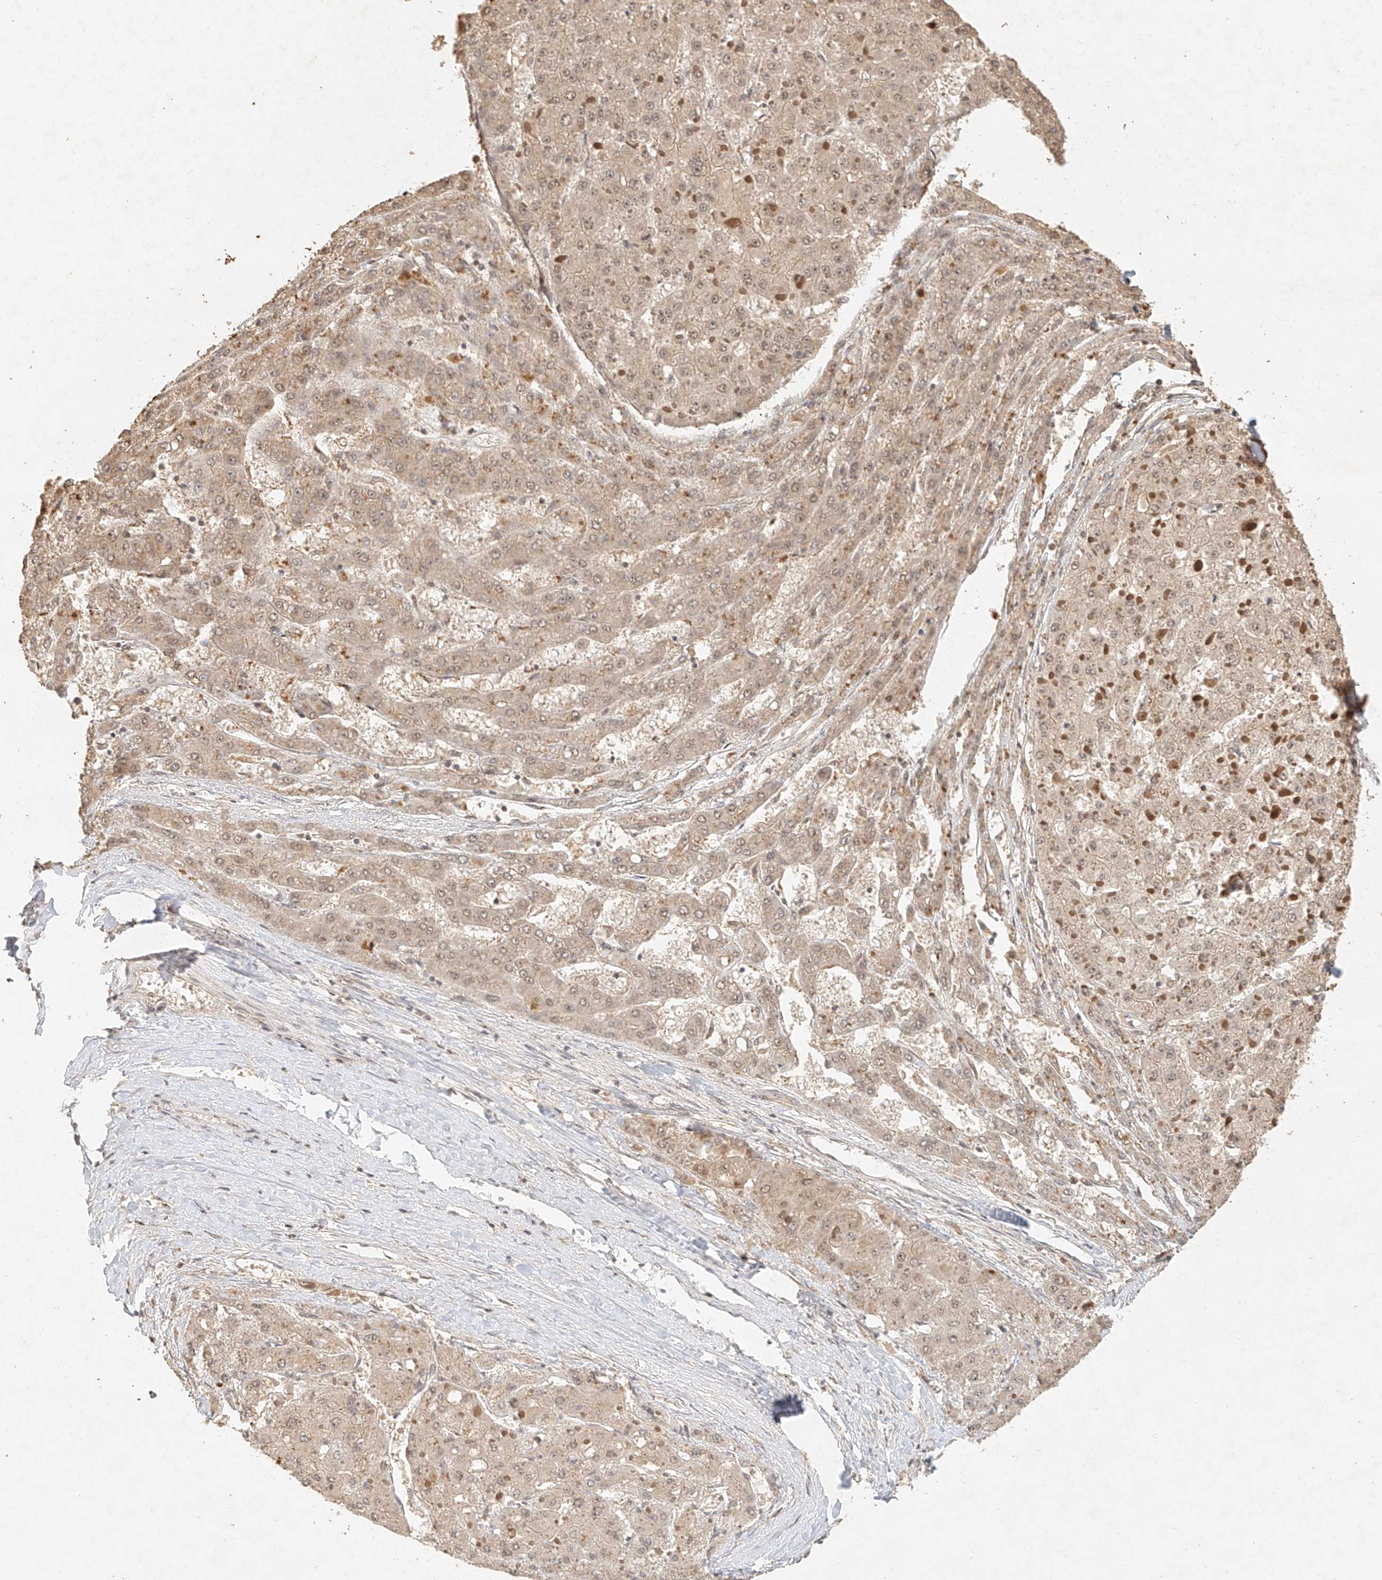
{"staining": {"intensity": "weak", "quantity": ">75%", "location": "cytoplasmic/membranous,nuclear"}, "tissue": "liver cancer", "cell_type": "Tumor cells", "image_type": "cancer", "snomed": [{"axis": "morphology", "description": "Carcinoma, Hepatocellular, NOS"}, {"axis": "topography", "description": "Liver"}], "caption": "IHC staining of liver hepatocellular carcinoma, which reveals low levels of weak cytoplasmic/membranous and nuclear expression in approximately >75% of tumor cells indicating weak cytoplasmic/membranous and nuclear protein staining. The staining was performed using DAB (brown) for protein detection and nuclei were counterstained in hematoxylin (blue).", "gene": "CXorf58", "patient": {"sex": "female", "age": 73}}